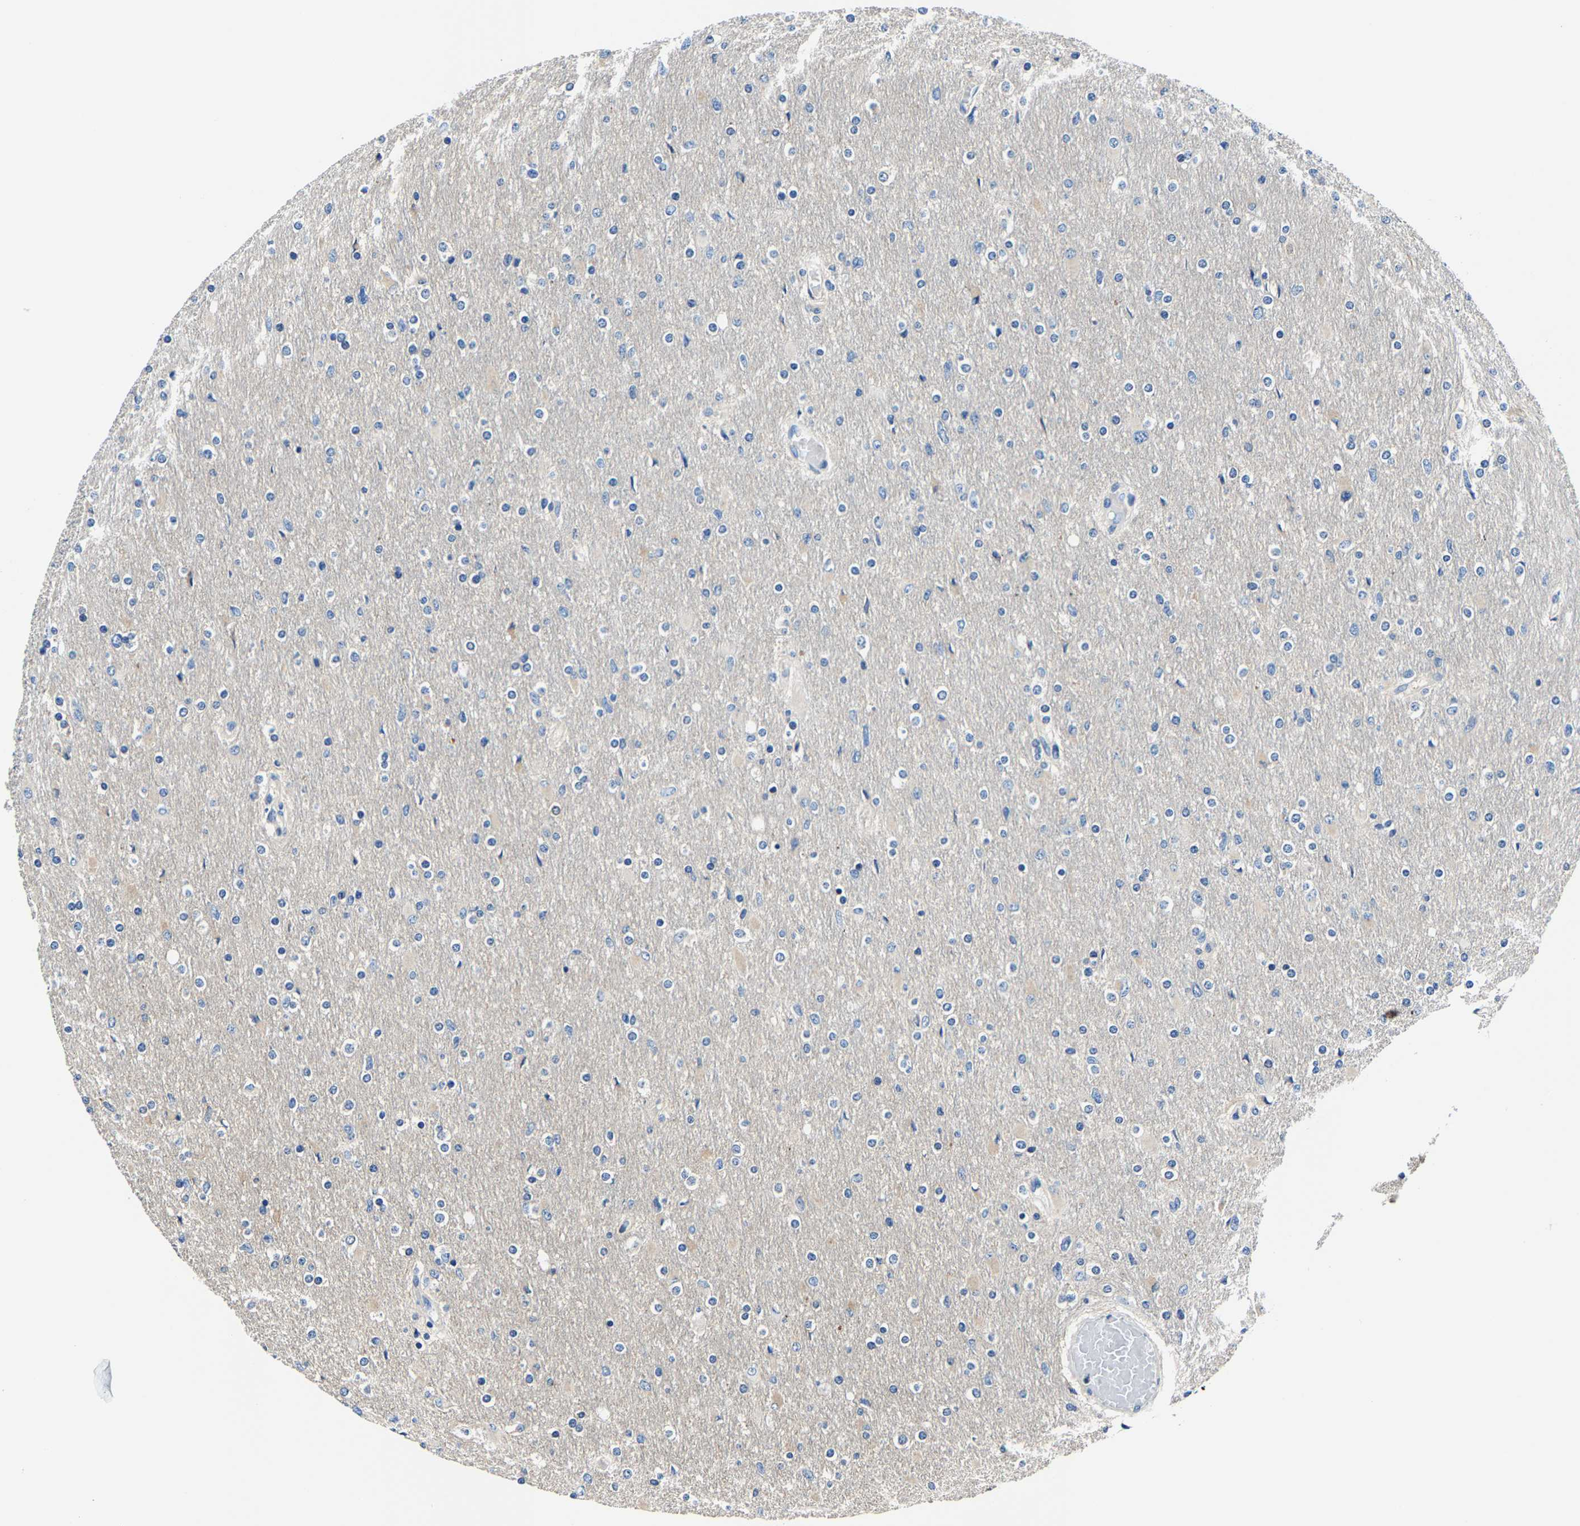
{"staining": {"intensity": "negative", "quantity": "none", "location": "none"}, "tissue": "glioma", "cell_type": "Tumor cells", "image_type": "cancer", "snomed": [{"axis": "morphology", "description": "Glioma, malignant, High grade"}, {"axis": "topography", "description": "Cerebral cortex"}], "caption": "A high-resolution photomicrograph shows IHC staining of malignant glioma (high-grade), which demonstrates no significant positivity in tumor cells.", "gene": "ALDOB", "patient": {"sex": "female", "age": 36}}